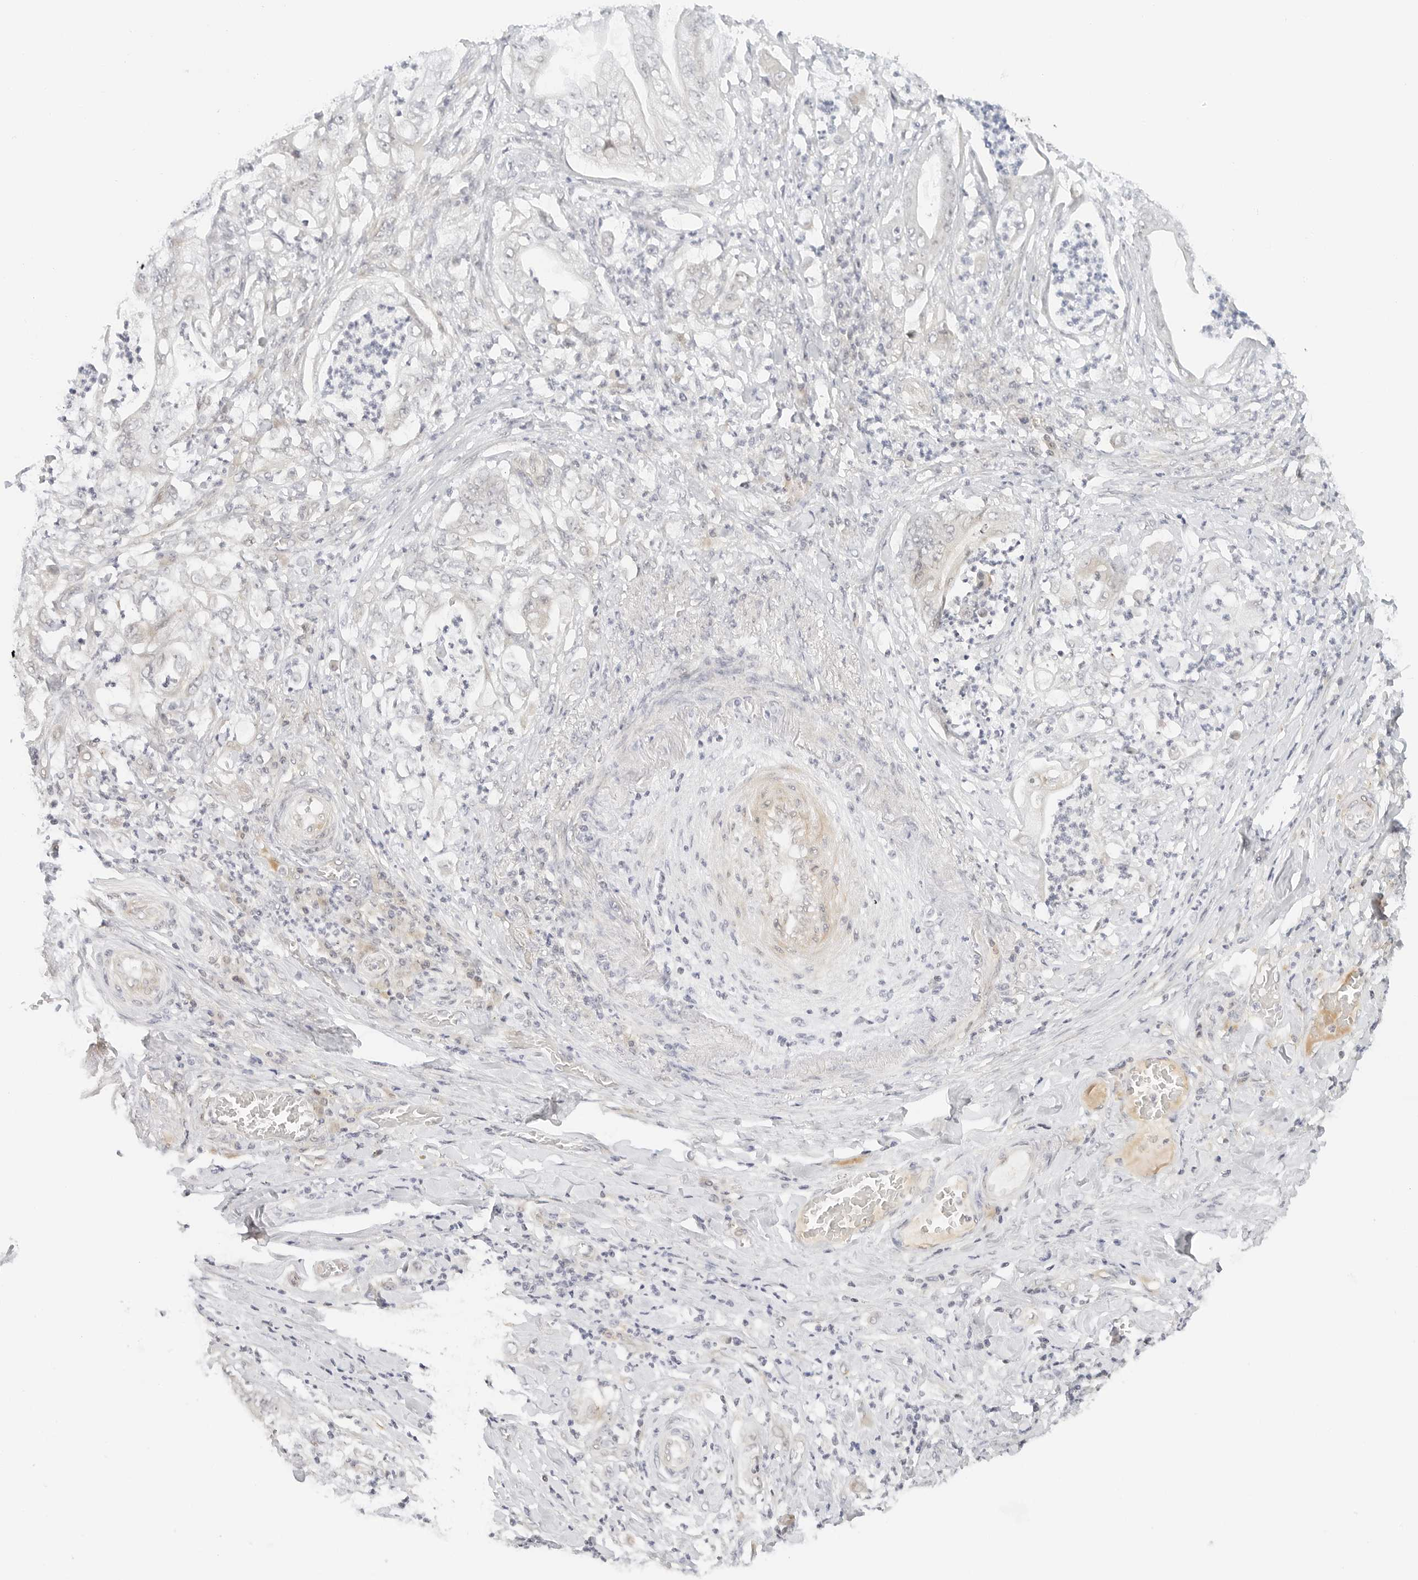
{"staining": {"intensity": "weak", "quantity": "<25%", "location": "nuclear"}, "tissue": "stomach cancer", "cell_type": "Tumor cells", "image_type": "cancer", "snomed": [{"axis": "morphology", "description": "Adenocarcinoma, NOS"}, {"axis": "topography", "description": "Stomach"}], "caption": "A histopathology image of human stomach cancer is negative for staining in tumor cells.", "gene": "NEO1", "patient": {"sex": "female", "age": 73}}